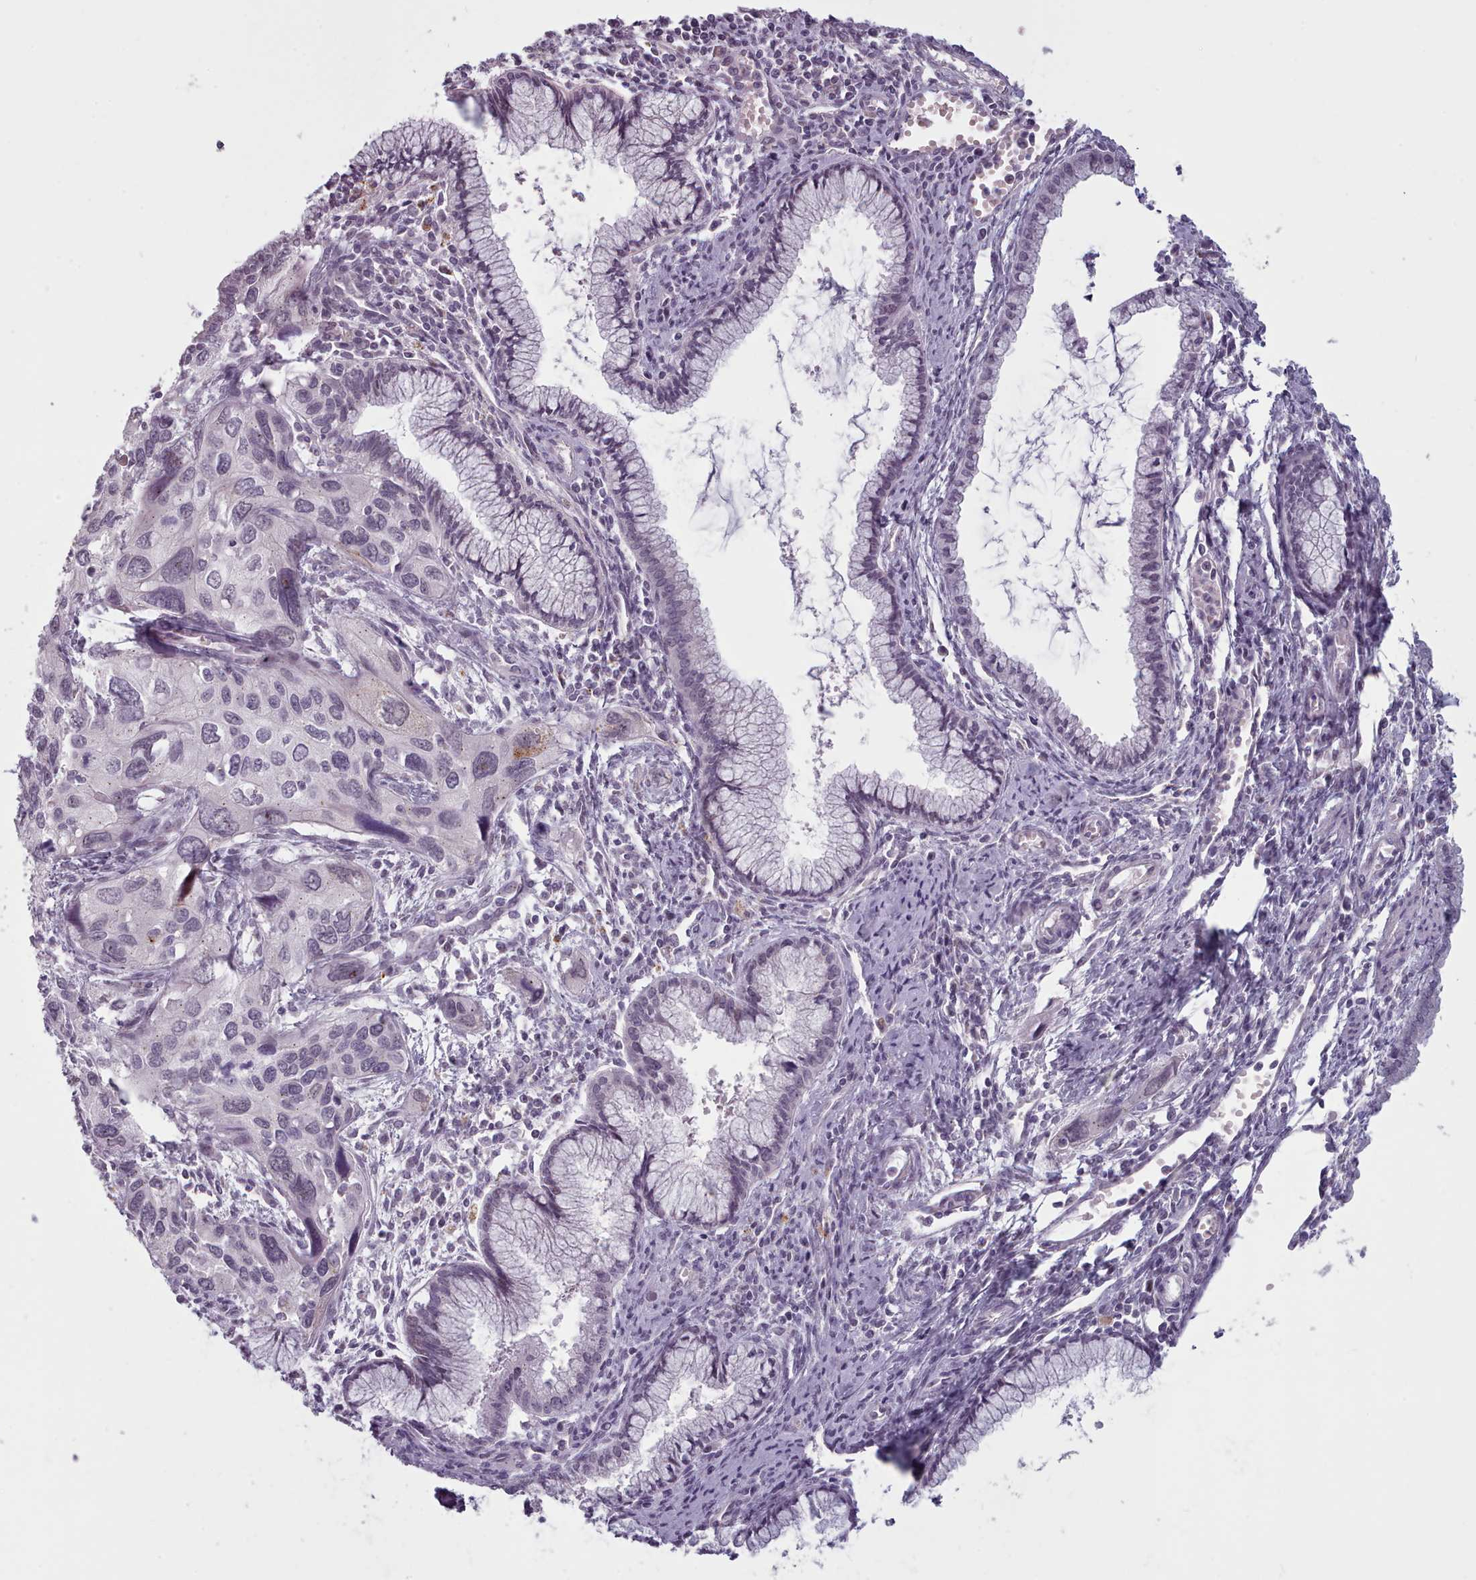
{"staining": {"intensity": "weak", "quantity": "<25%", "location": "nuclear"}, "tissue": "cervical cancer", "cell_type": "Tumor cells", "image_type": "cancer", "snomed": [{"axis": "morphology", "description": "Squamous cell carcinoma, NOS"}, {"axis": "topography", "description": "Cervix"}], "caption": "Histopathology image shows no significant protein expression in tumor cells of cervical squamous cell carcinoma.", "gene": "PBX4", "patient": {"sex": "female", "age": 55}}